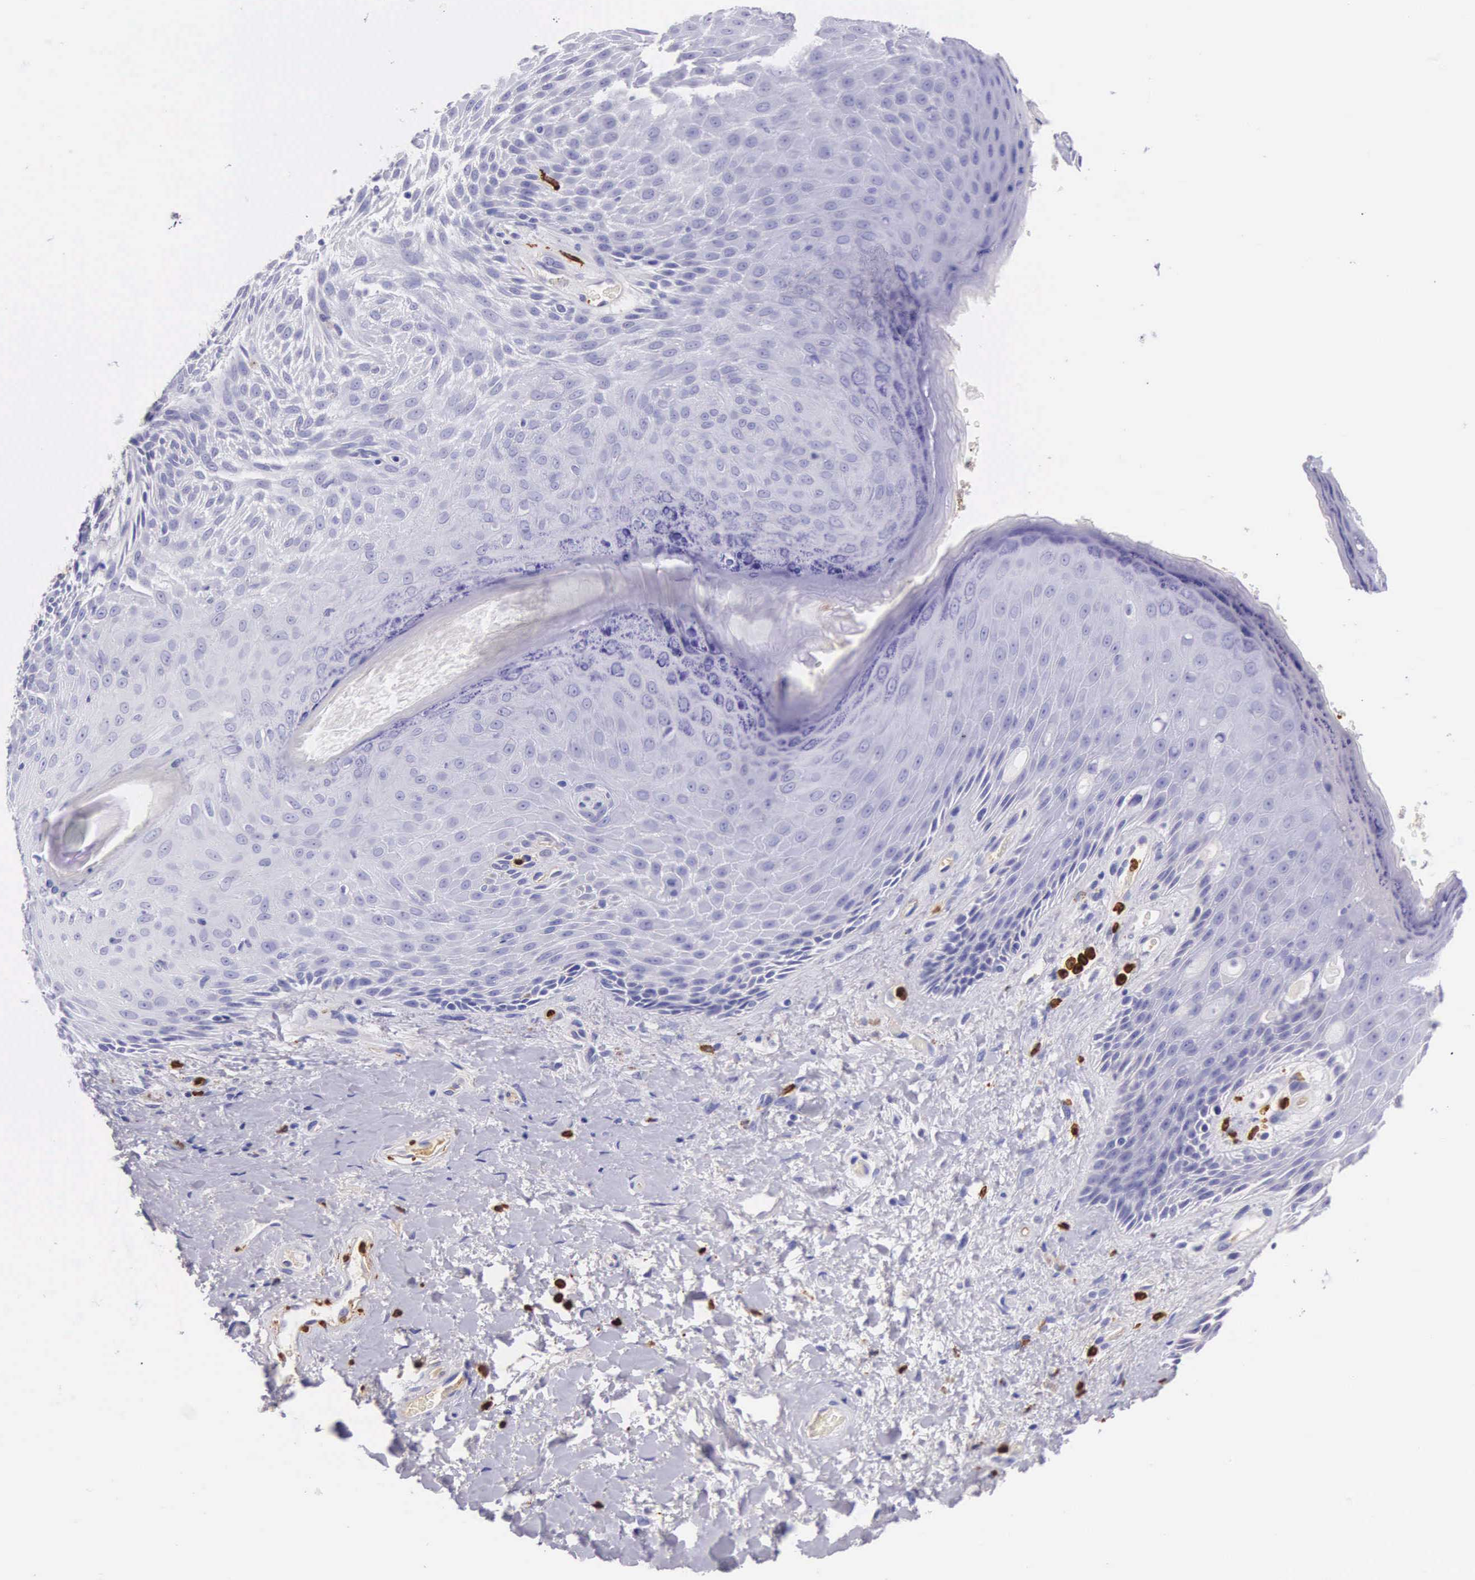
{"staining": {"intensity": "negative", "quantity": "none", "location": "none"}, "tissue": "skin", "cell_type": "Epidermal cells", "image_type": "normal", "snomed": [{"axis": "morphology", "description": "Normal tissue, NOS"}, {"axis": "topography", "description": "Anal"}], "caption": "High magnification brightfield microscopy of benign skin stained with DAB (brown) and counterstained with hematoxylin (blue): epidermal cells show no significant positivity. (DAB (3,3'-diaminobenzidine) IHC, high magnification).", "gene": "FCN1", "patient": {"sex": "male", "age": 78}}